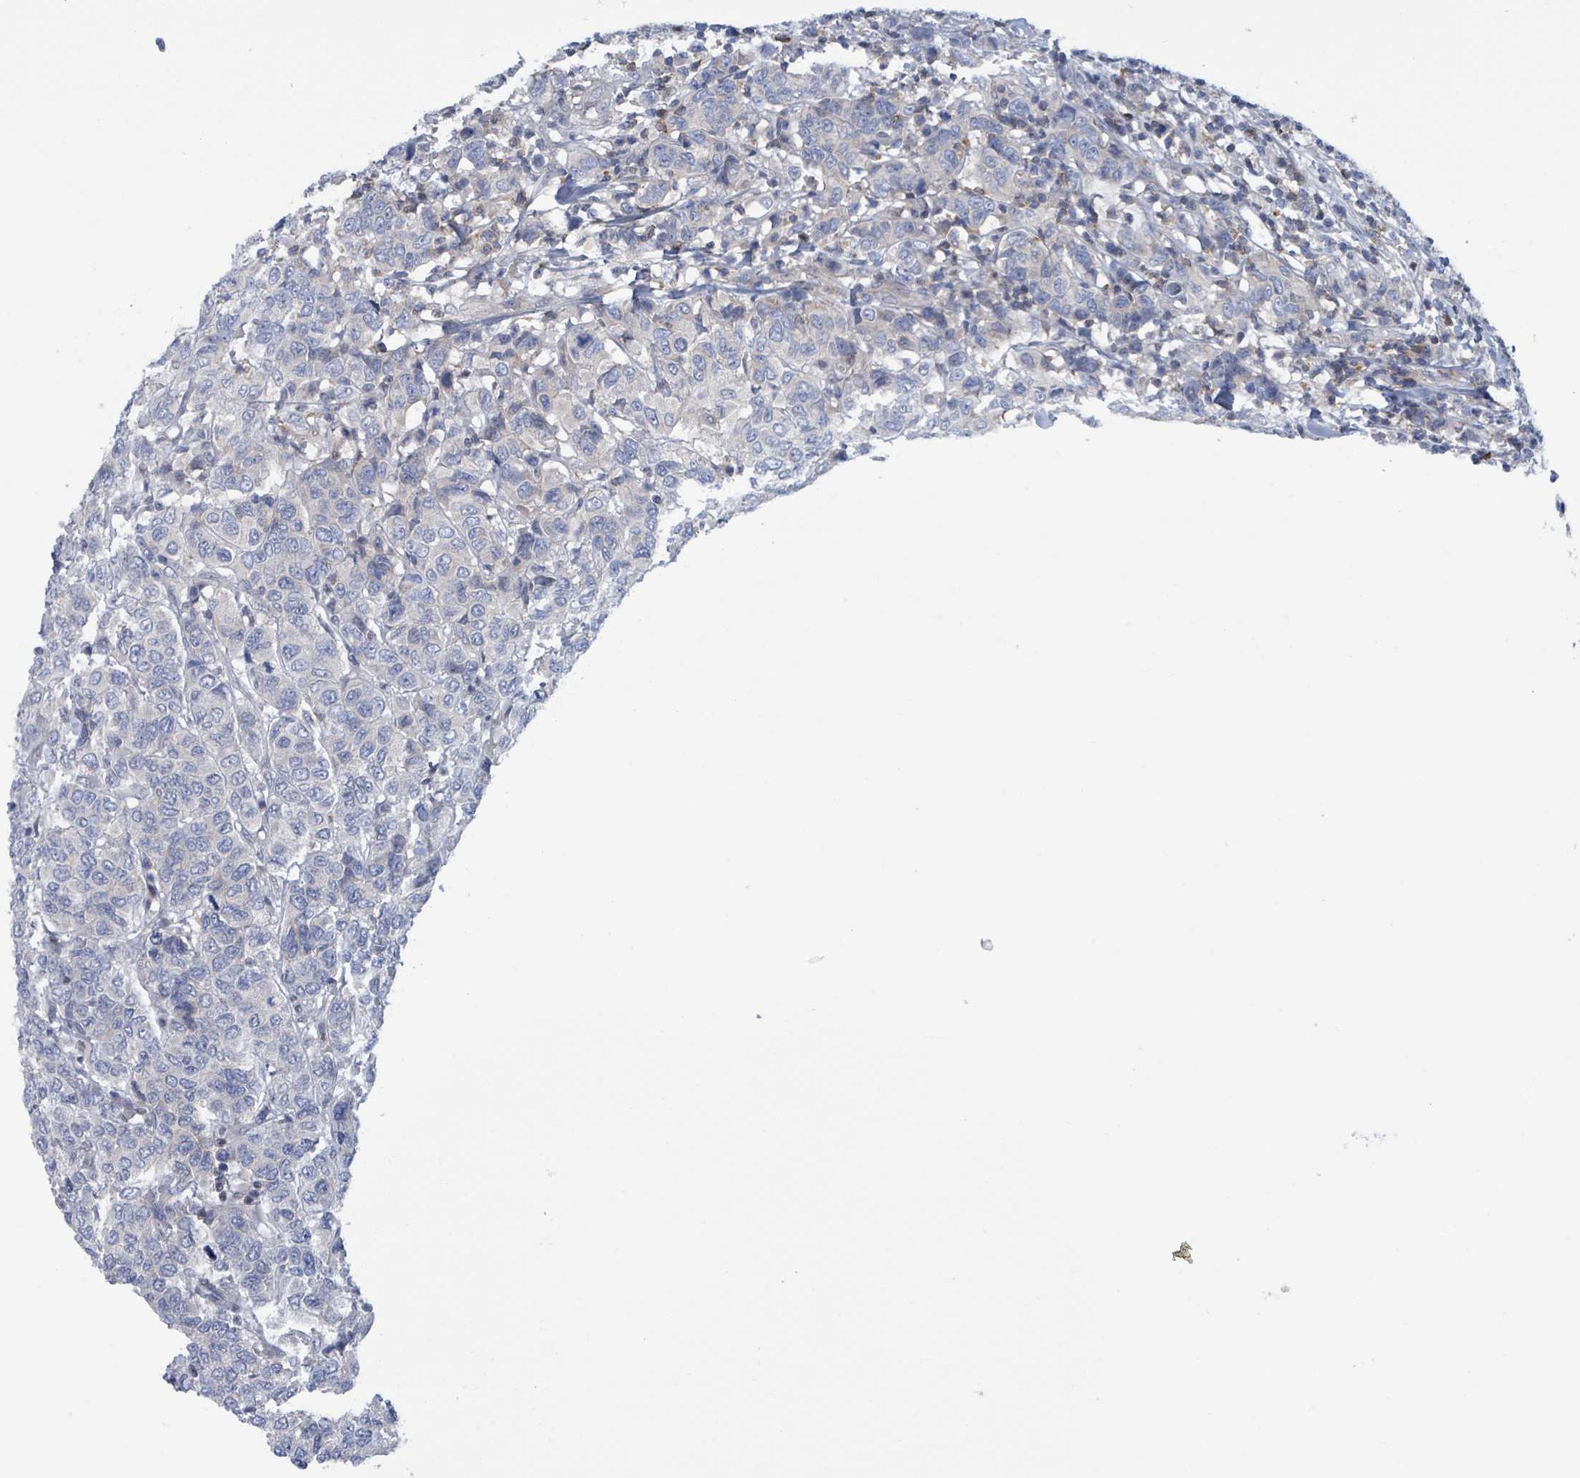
{"staining": {"intensity": "negative", "quantity": "none", "location": "none"}, "tissue": "breast cancer", "cell_type": "Tumor cells", "image_type": "cancer", "snomed": [{"axis": "morphology", "description": "Duct carcinoma"}, {"axis": "topography", "description": "Breast"}], "caption": "Tumor cells are negative for protein expression in human breast cancer. (Brightfield microscopy of DAB IHC at high magnification).", "gene": "DGKZ", "patient": {"sex": "female", "age": 55}}